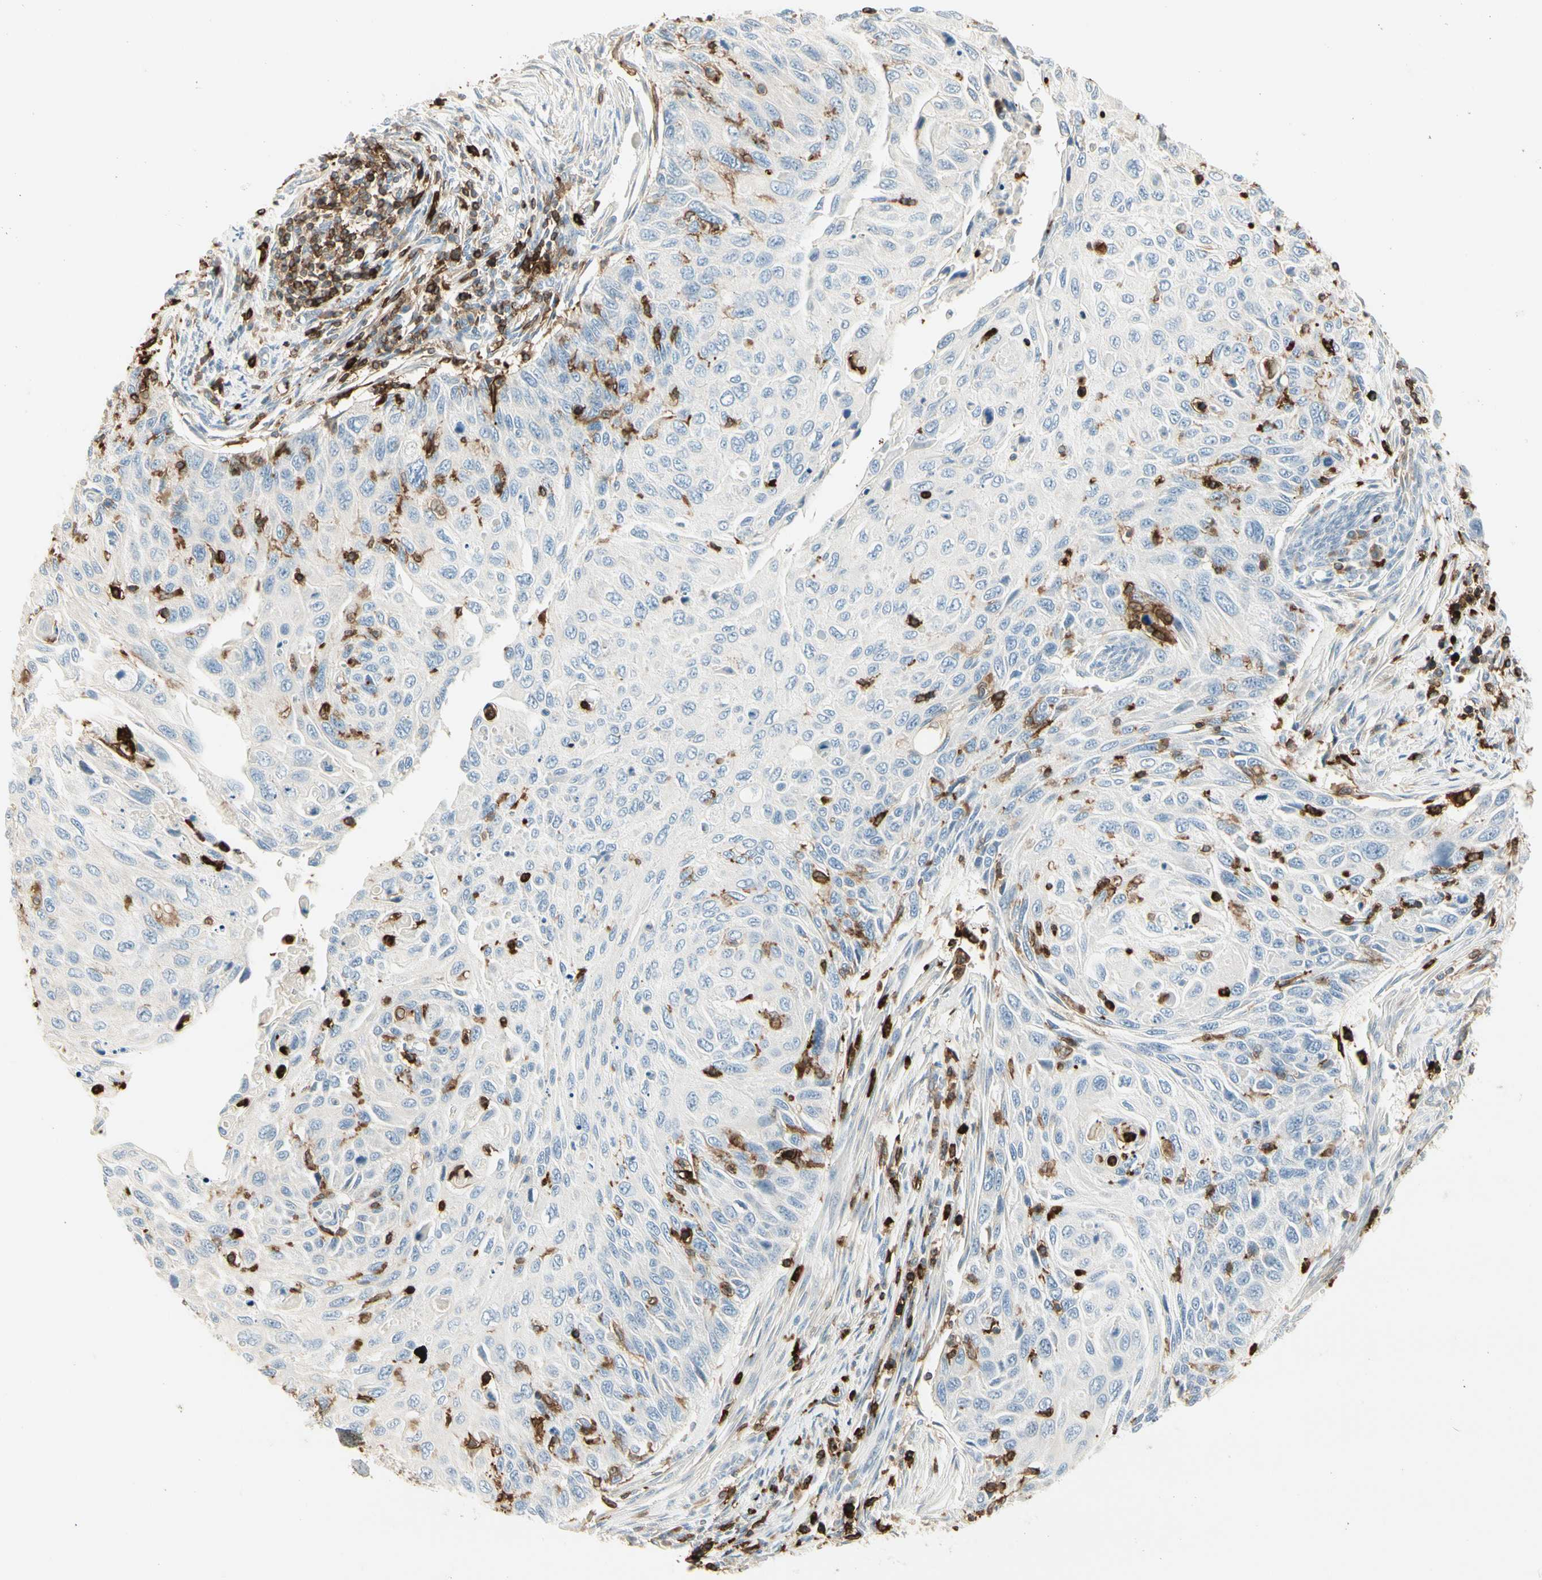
{"staining": {"intensity": "negative", "quantity": "none", "location": "none"}, "tissue": "cervical cancer", "cell_type": "Tumor cells", "image_type": "cancer", "snomed": [{"axis": "morphology", "description": "Squamous cell carcinoma, NOS"}, {"axis": "topography", "description": "Cervix"}], "caption": "Immunohistochemistry (IHC) of human cervical cancer (squamous cell carcinoma) demonstrates no expression in tumor cells.", "gene": "ITGB2", "patient": {"sex": "female", "age": 70}}